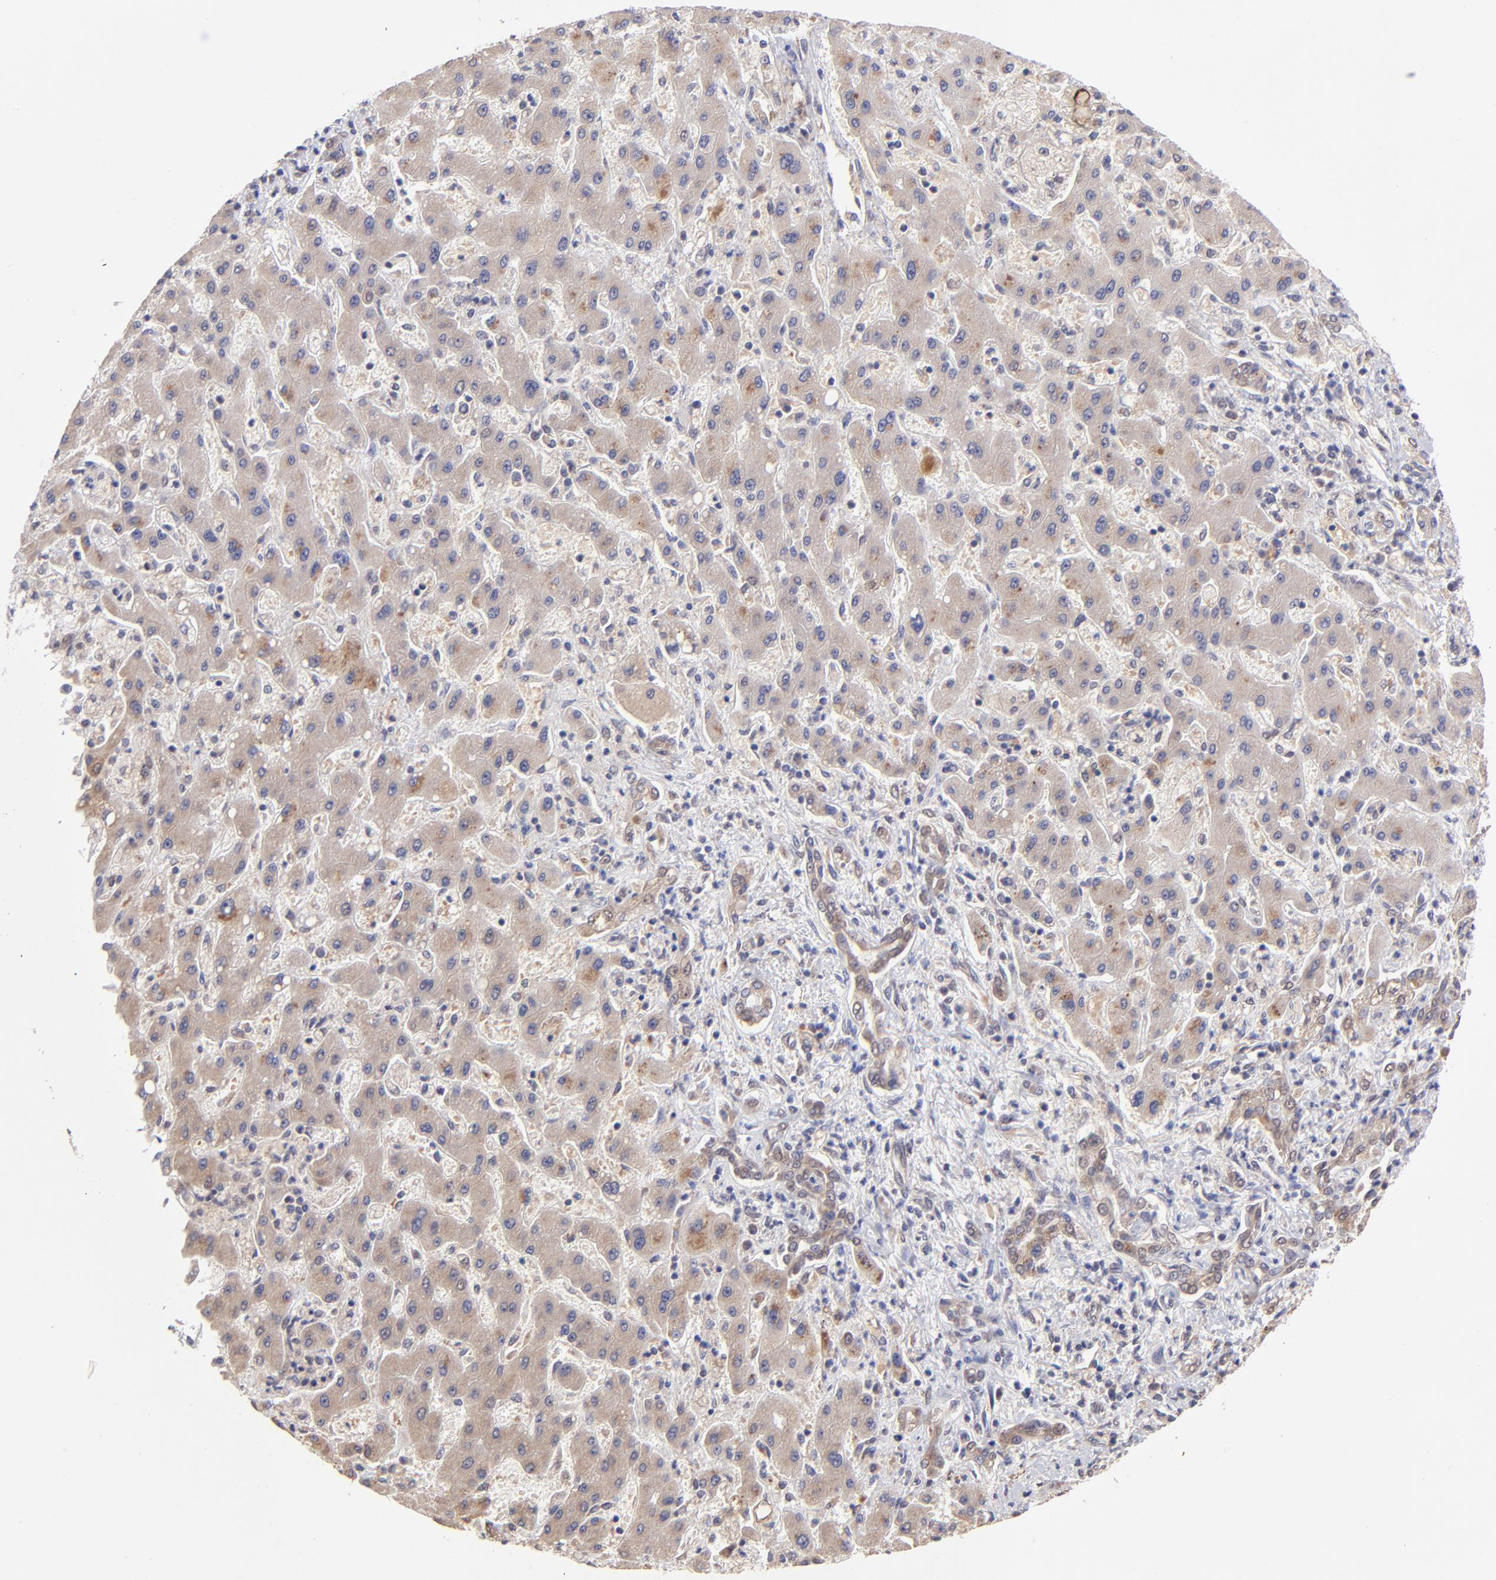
{"staining": {"intensity": "moderate", "quantity": "<25%", "location": "cytoplasmic/membranous"}, "tissue": "liver cancer", "cell_type": "Tumor cells", "image_type": "cancer", "snomed": [{"axis": "morphology", "description": "Cholangiocarcinoma"}, {"axis": "topography", "description": "Liver"}], "caption": "This is a photomicrograph of IHC staining of liver cholangiocarcinoma, which shows moderate expression in the cytoplasmic/membranous of tumor cells.", "gene": "UBE2H", "patient": {"sex": "male", "age": 50}}